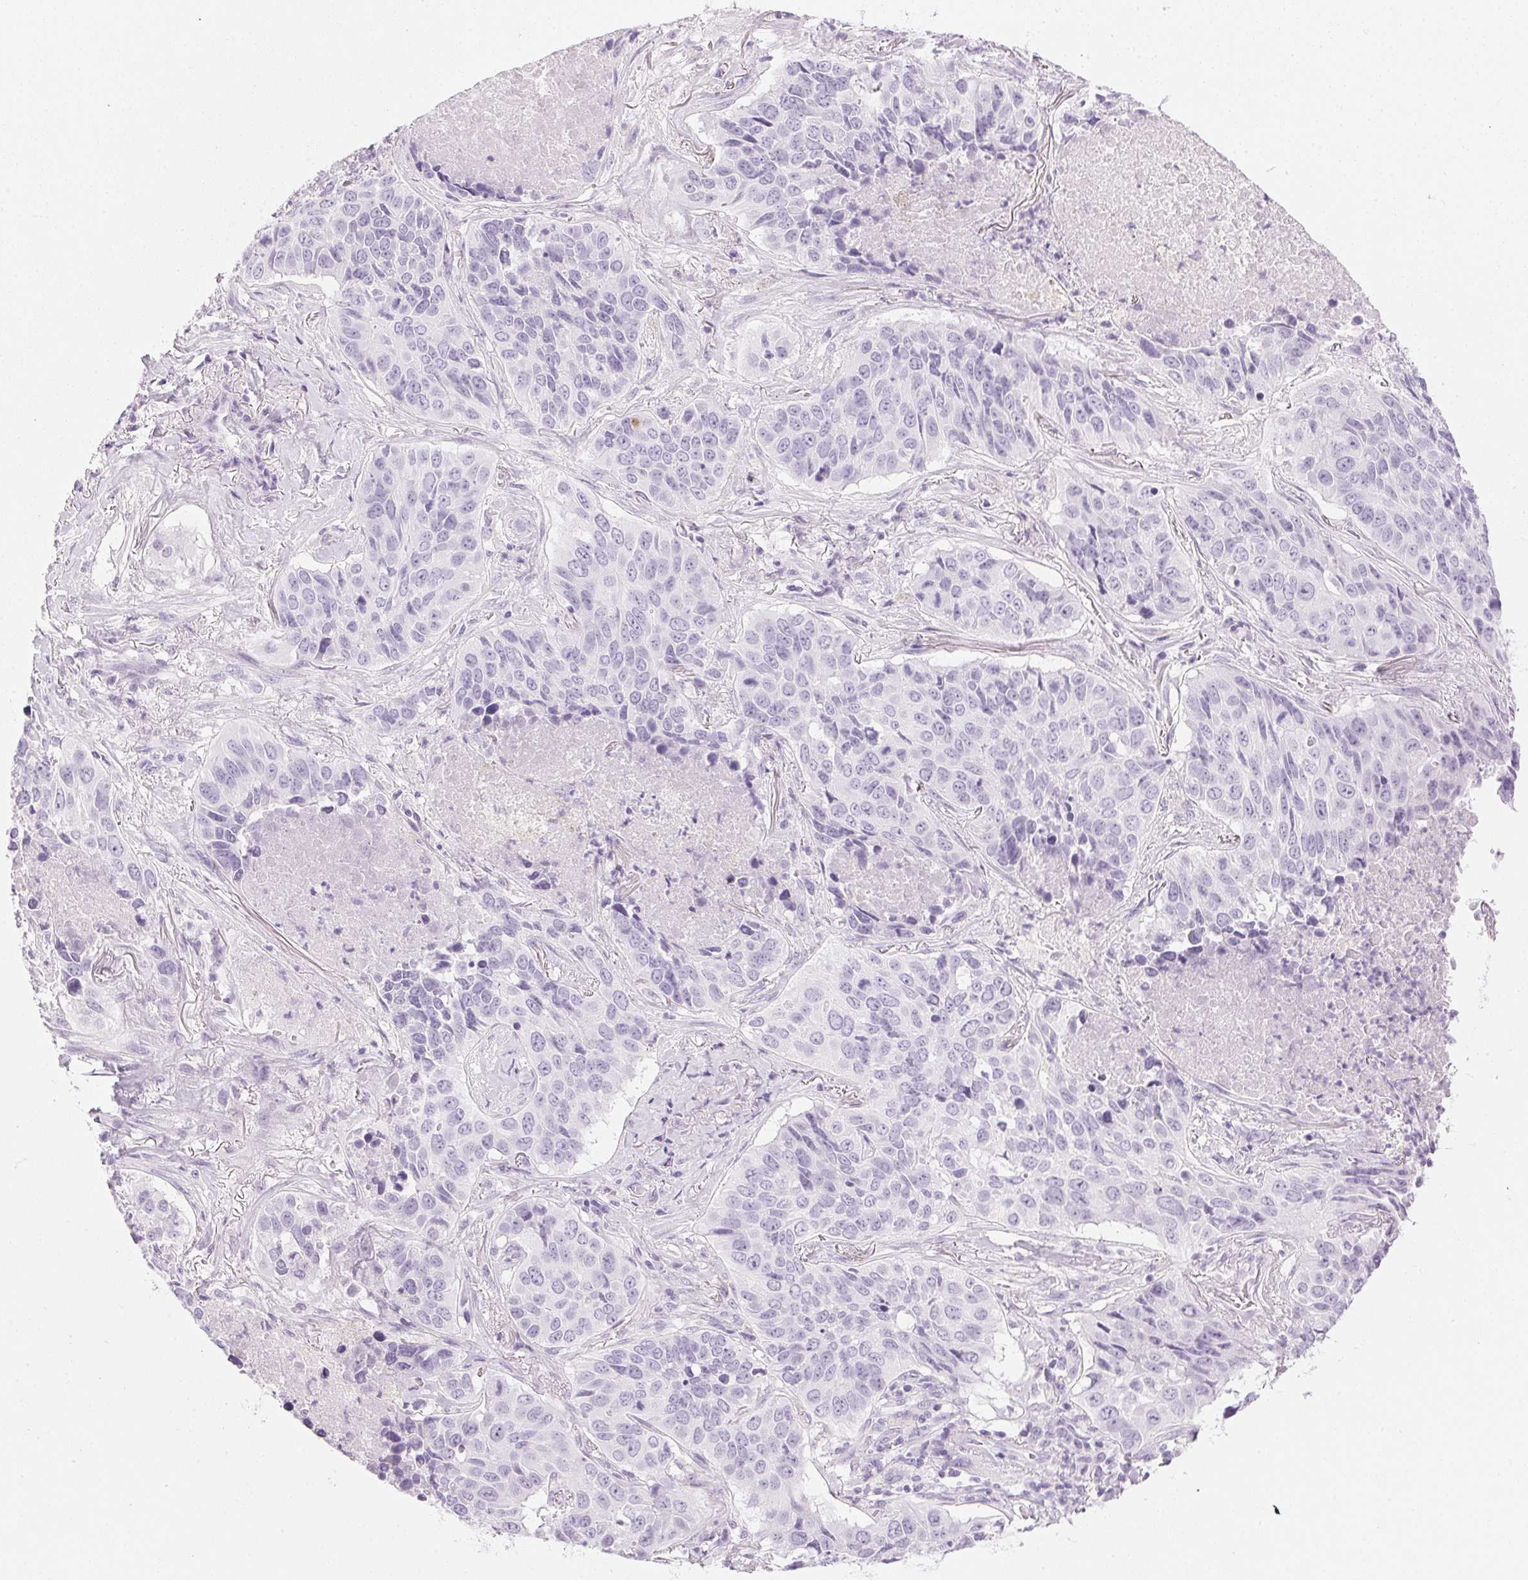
{"staining": {"intensity": "negative", "quantity": "none", "location": "none"}, "tissue": "lung cancer", "cell_type": "Tumor cells", "image_type": "cancer", "snomed": [{"axis": "morphology", "description": "Normal tissue, NOS"}, {"axis": "morphology", "description": "Squamous cell carcinoma, NOS"}, {"axis": "topography", "description": "Bronchus"}, {"axis": "topography", "description": "Lung"}], "caption": "Tumor cells are negative for protein expression in human lung cancer (squamous cell carcinoma).", "gene": "IGFBP1", "patient": {"sex": "male", "age": 64}}